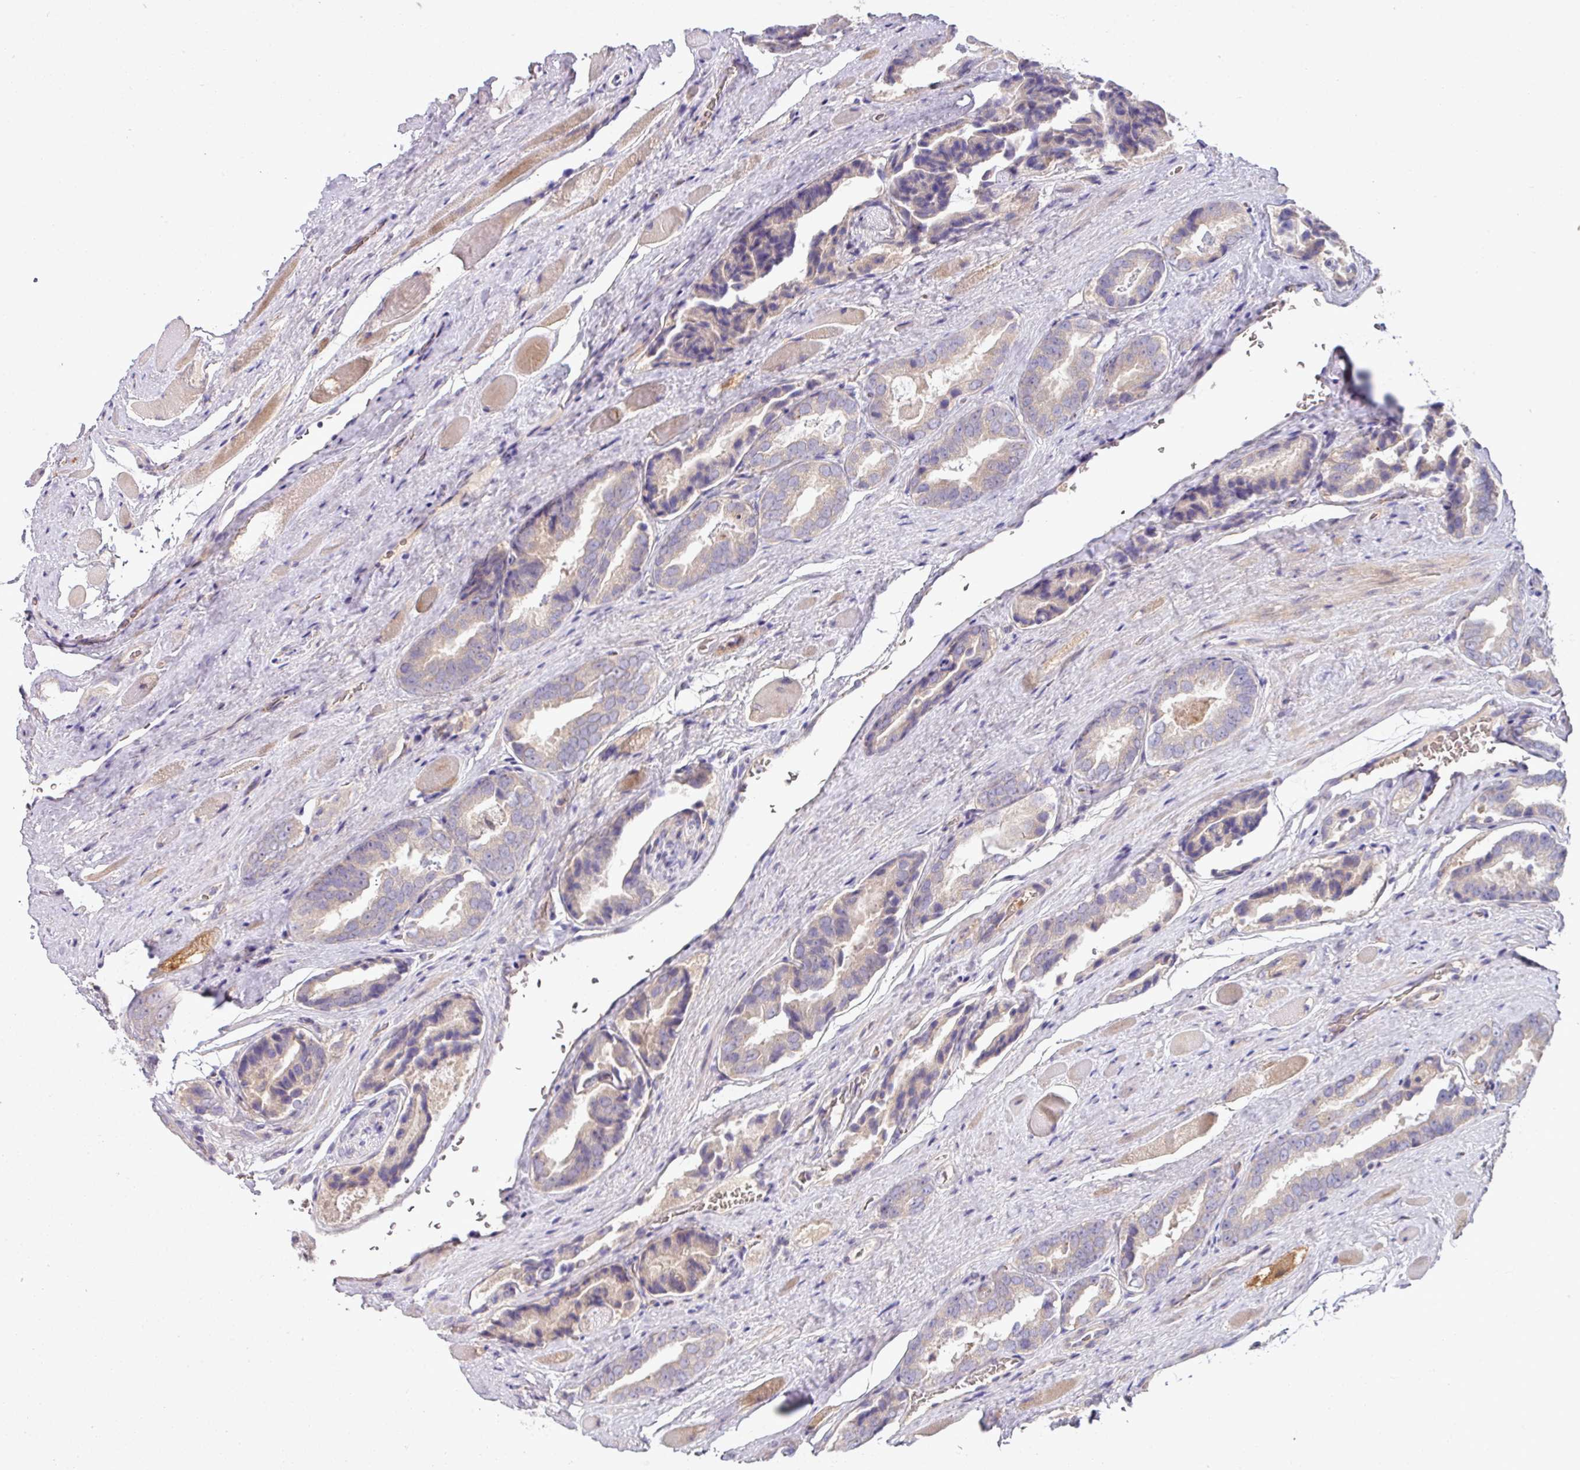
{"staining": {"intensity": "weak", "quantity": "<25%", "location": "cytoplasmic/membranous"}, "tissue": "prostate cancer", "cell_type": "Tumor cells", "image_type": "cancer", "snomed": [{"axis": "morphology", "description": "Adenocarcinoma, High grade"}, {"axis": "topography", "description": "Prostate"}], "caption": "Immunohistochemistry (IHC) image of human high-grade adenocarcinoma (prostate) stained for a protein (brown), which displays no positivity in tumor cells.", "gene": "SLAMF6", "patient": {"sex": "male", "age": 72}}